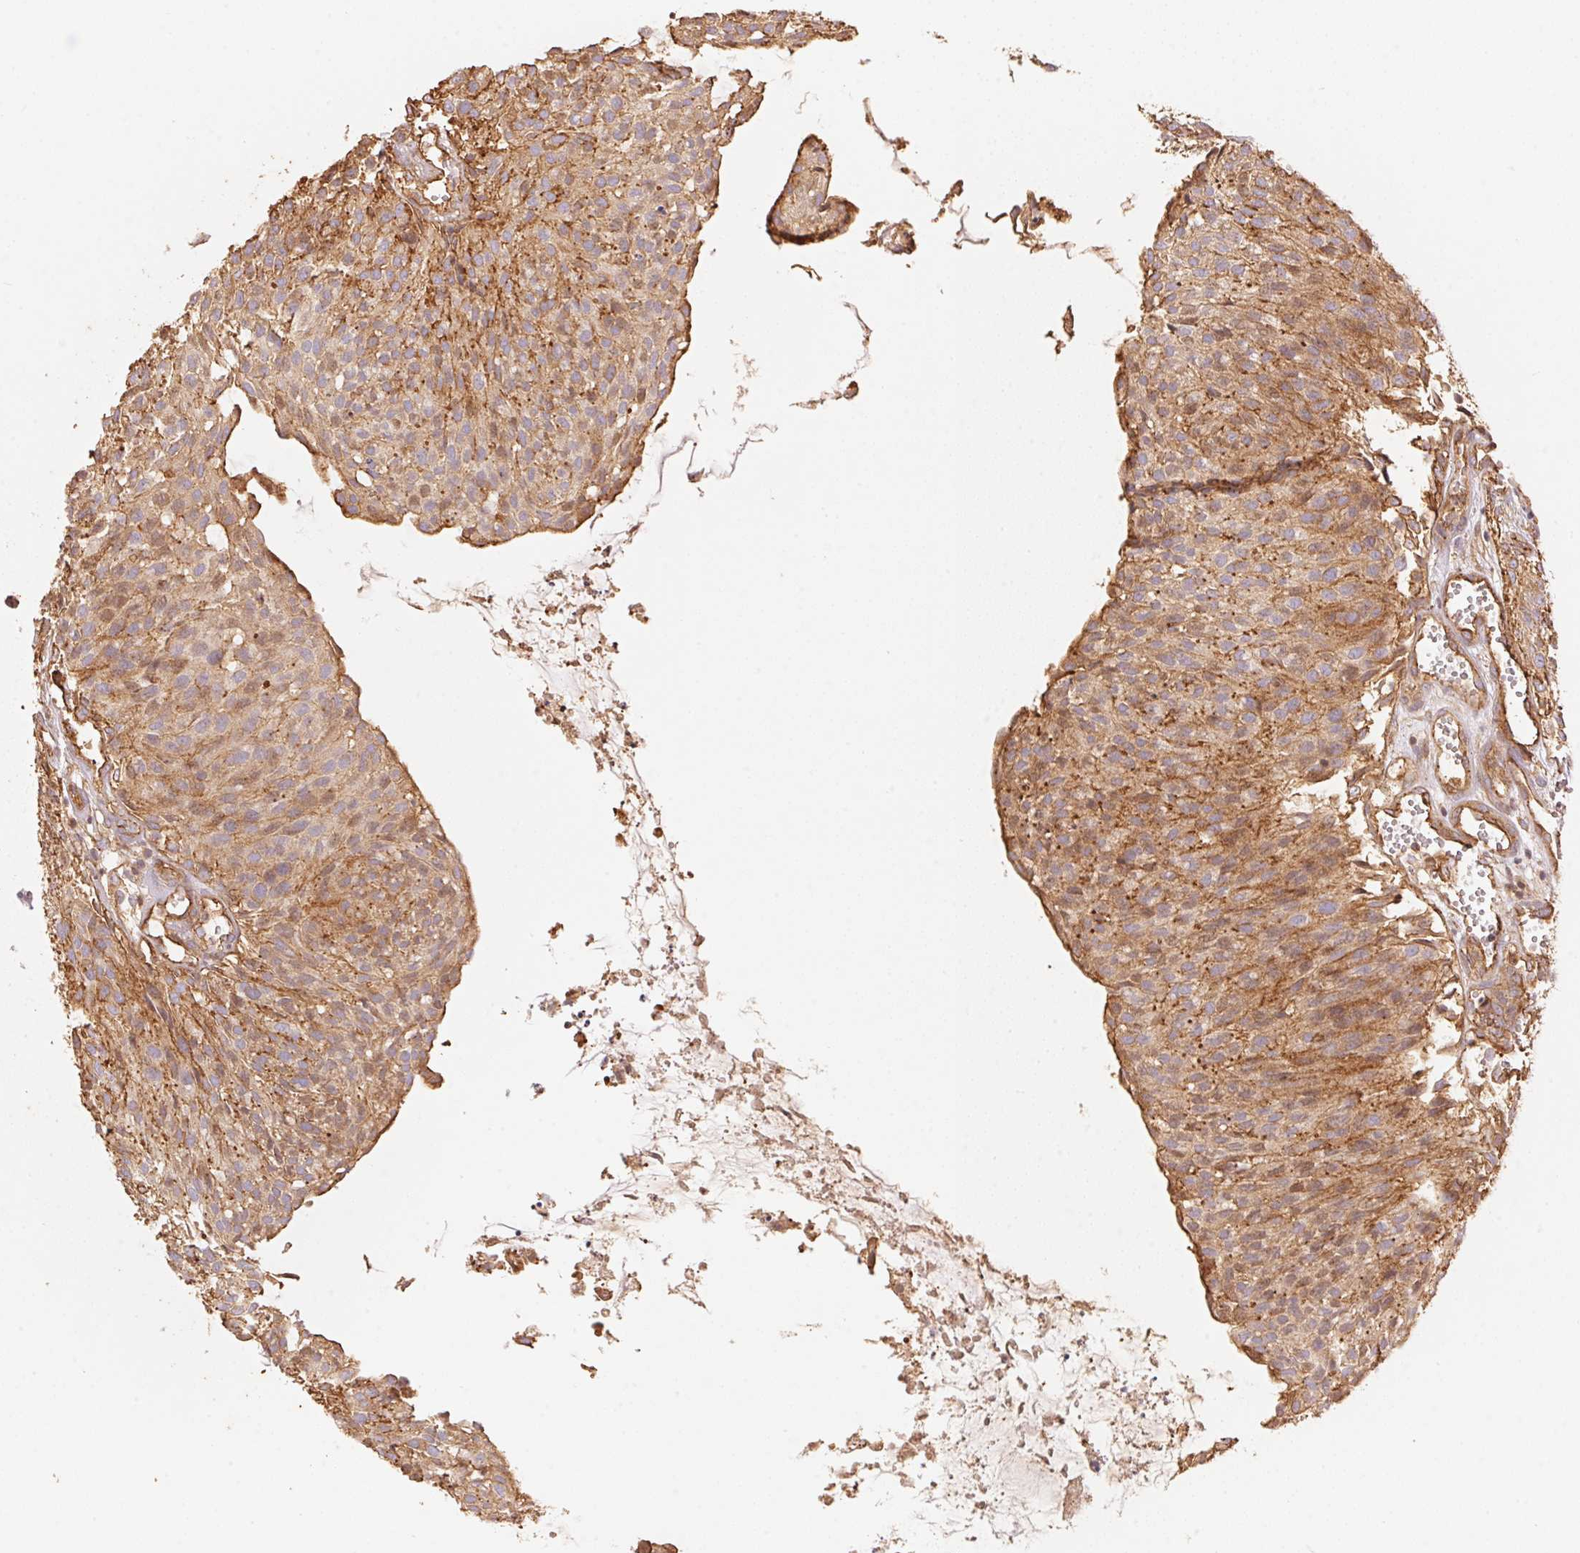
{"staining": {"intensity": "moderate", "quantity": ">75%", "location": "cytoplasmic/membranous"}, "tissue": "urothelial cancer", "cell_type": "Tumor cells", "image_type": "cancer", "snomed": [{"axis": "morphology", "description": "Urothelial carcinoma, NOS"}, {"axis": "topography", "description": "Urinary bladder"}], "caption": "An image of human transitional cell carcinoma stained for a protein exhibits moderate cytoplasmic/membranous brown staining in tumor cells.", "gene": "FRAS1", "patient": {"sex": "male", "age": 84}}